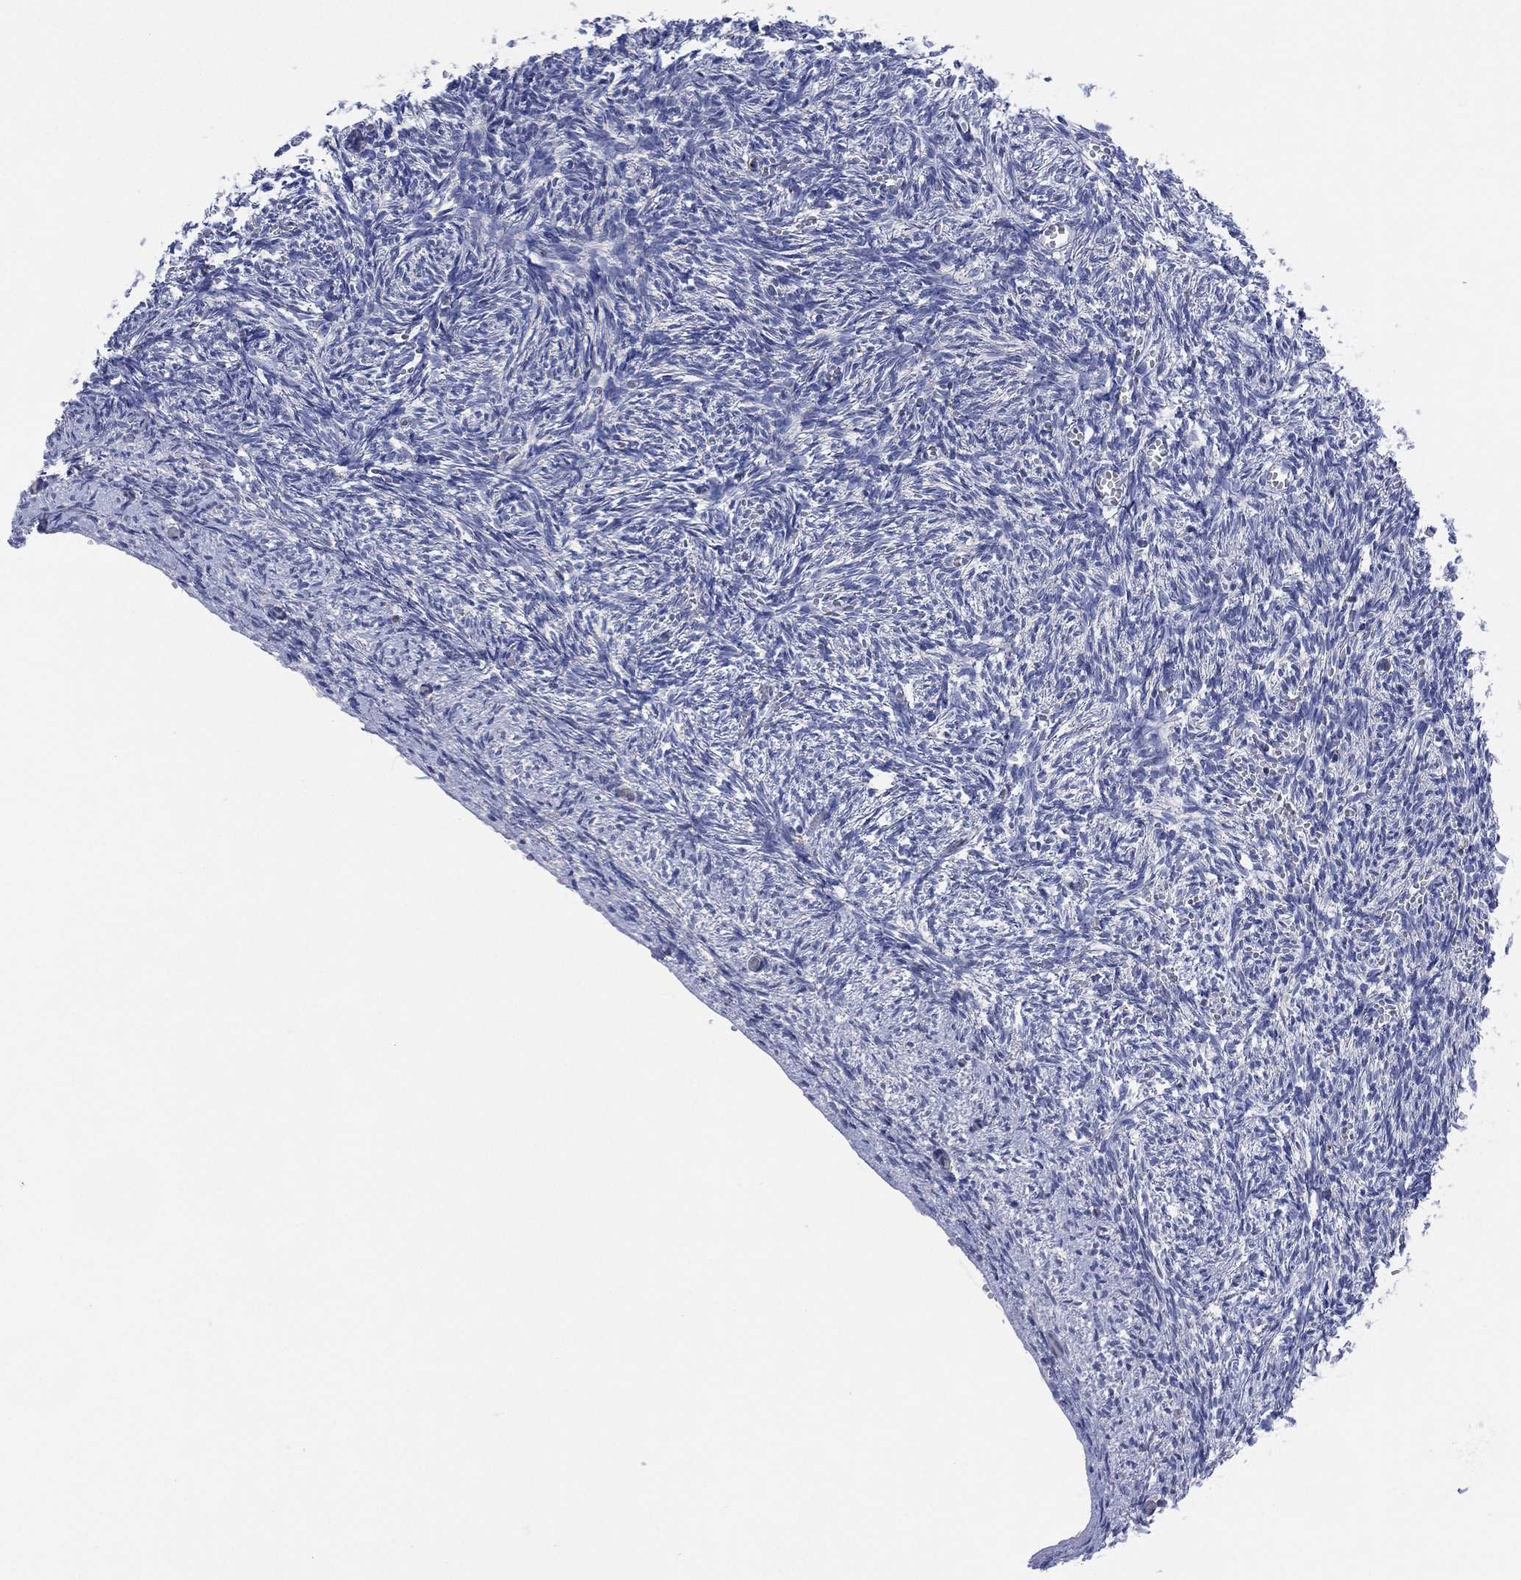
{"staining": {"intensity": "negative", "quantity": "none", "location": "none"}, "tissue": "ovary", "cell_type": "Ovarian stroma cells", "image_type": "normal", "snomed": [{"axis": "morphology", "description": "Normal tissue, NOS"}, {"axis": "topography", "description": "Ovary"}], "caption": "Immunohistochemistry image of normal ovary: ovary stained with DAB demonstrates no significant protein expression in ovarian stroma cells.", "gene": "GALNS", "patient": {"sex": "female", "age": 43}}